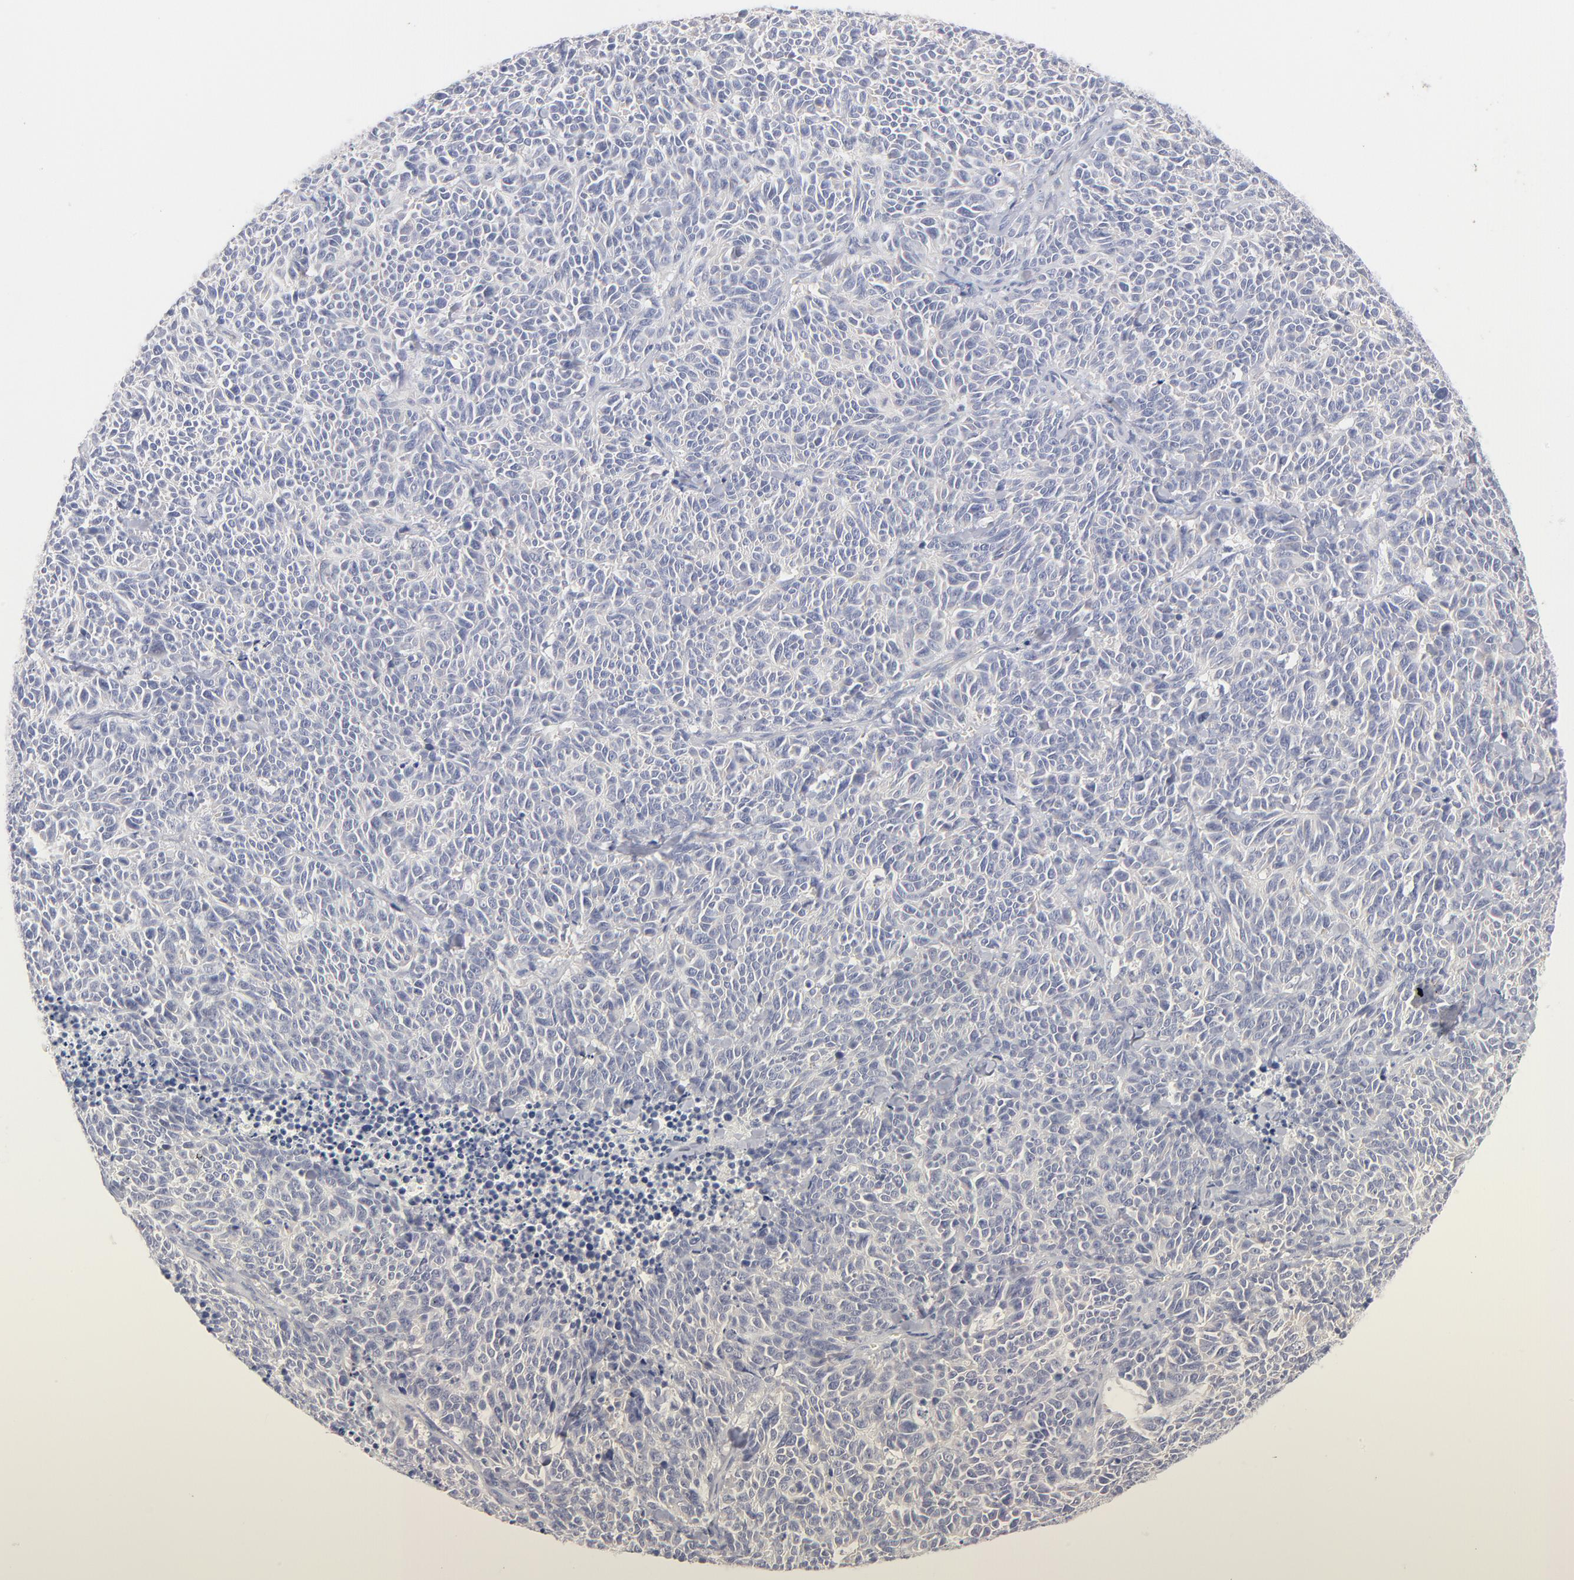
{"staining": {"intensity": "negative", "quantity": "none", "location": "none"}, "tissue": "lung cancer", "cell_type": "Tumor cells", "image_type": "cancer", "snomed": [{"axis": "morphology", "description": "Neoplasm, malignant, NOS"}, {"axis": "topography", "description": "Lung"}], "caption": "IHC image of neoplastic tissue: neoplasm (malignant) (lung) stained with DAB (3,3'-diaminobenzidine) exhibits no significant protein positivity in tumor cells.", "gene": "MID1", "patient": {"sex": "female", "age": 58}}